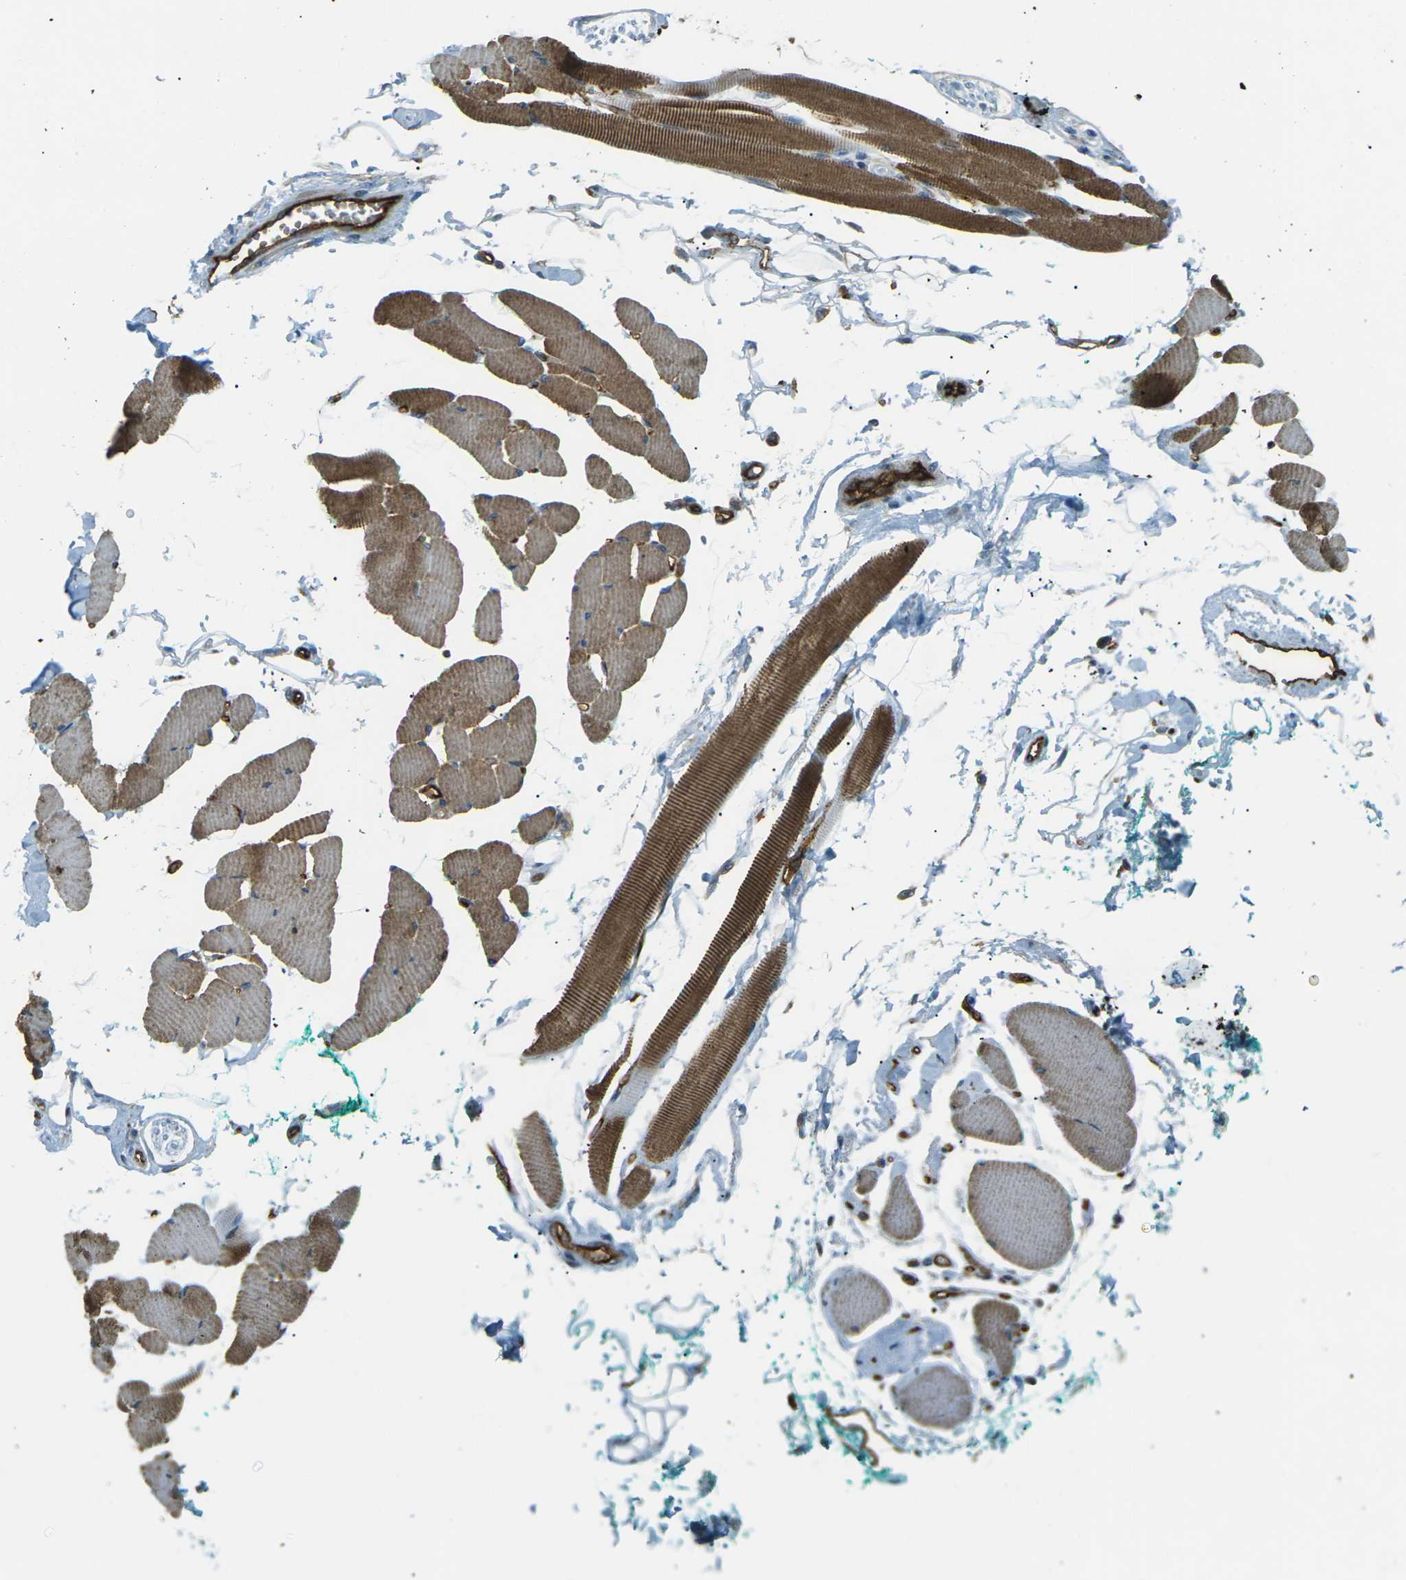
{"staining": {"intensity": "moderate", "quantity": ">75%", "location": "cytoplasmic/membranous"}, "tissue": "skeletal muscle", "cell_type": "Myocytes", "image_type": "normal", "snomed": [{"axis": "morphology", "description": "Normal tissue, NOS"}, {"axis": "topography", "description": "Skeletal muscle"}, {"axis": "topography", "description": "Oral tissue"}, {"axis": "topography", "description": "Peripheral nerve tissue"}], "caption": "Normal skeletal muscle reveals moderate cytoplasmic/membranous expression in about >75% of myocytes, visualized by immunohistochemistry.", "gene": "S1PR1", "patient": {"sex": "female", "age": 84}}